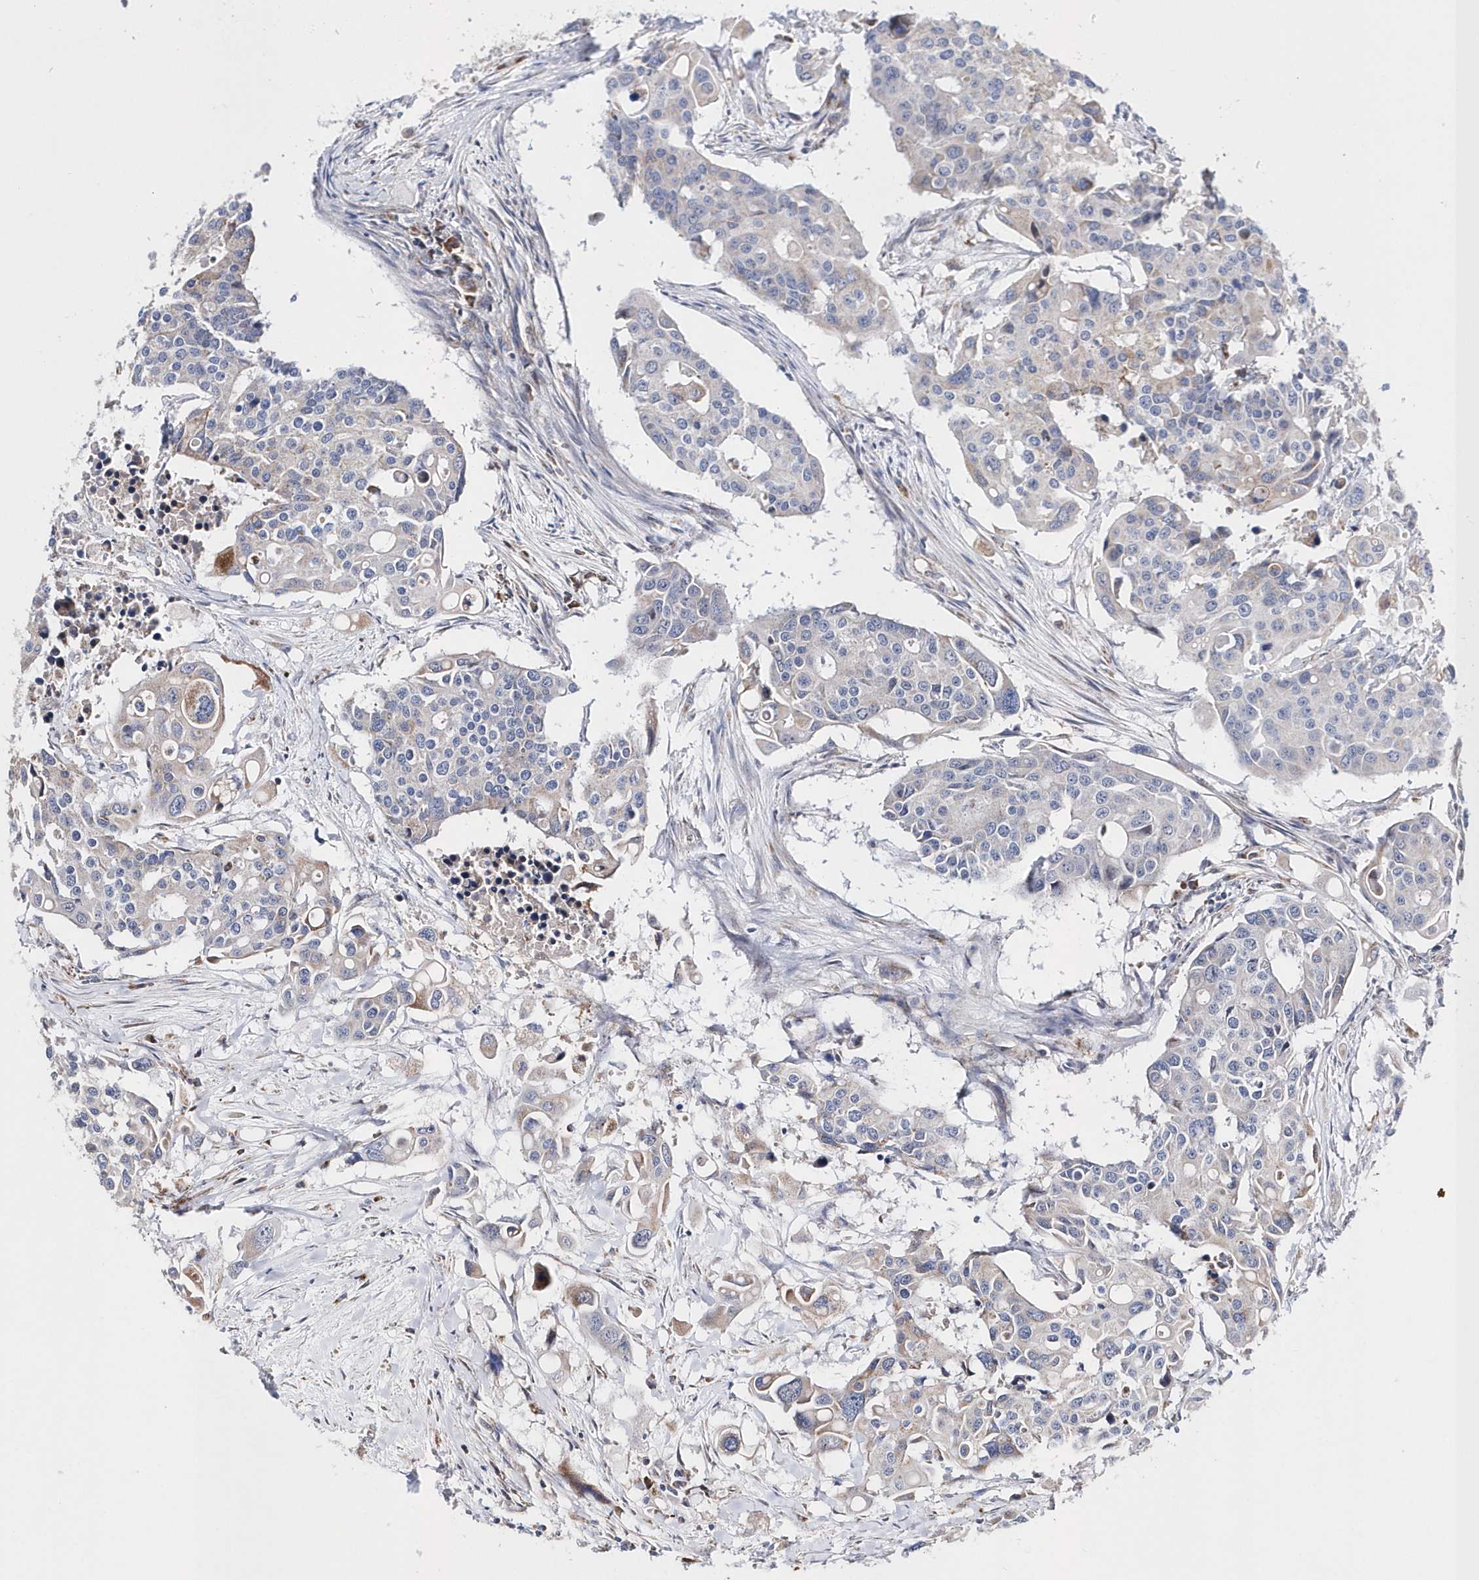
{"staining": {"intensity": "negative", "quantity": "none", "location": "none"}, "tissue": "colorectal cancer", "cell_type": "Tumor cells", "image_type": "cancer", "snomed": [{"axis": "morphology", "description": "Adenocarcinoma, NOS"}, {"axis": "topography", "description": "Colon"}], "caption": "This micrograph is of adenocarcinoma (colorectal) stained with IHC to label a protein in brown with the nuclei are counter-stained blue. There is no positivity in tumor cells. (DAB IHC with hematoxylin counter stain).", "gene": "SPATA5", "patient": {"sex": "male", "age": 77}}